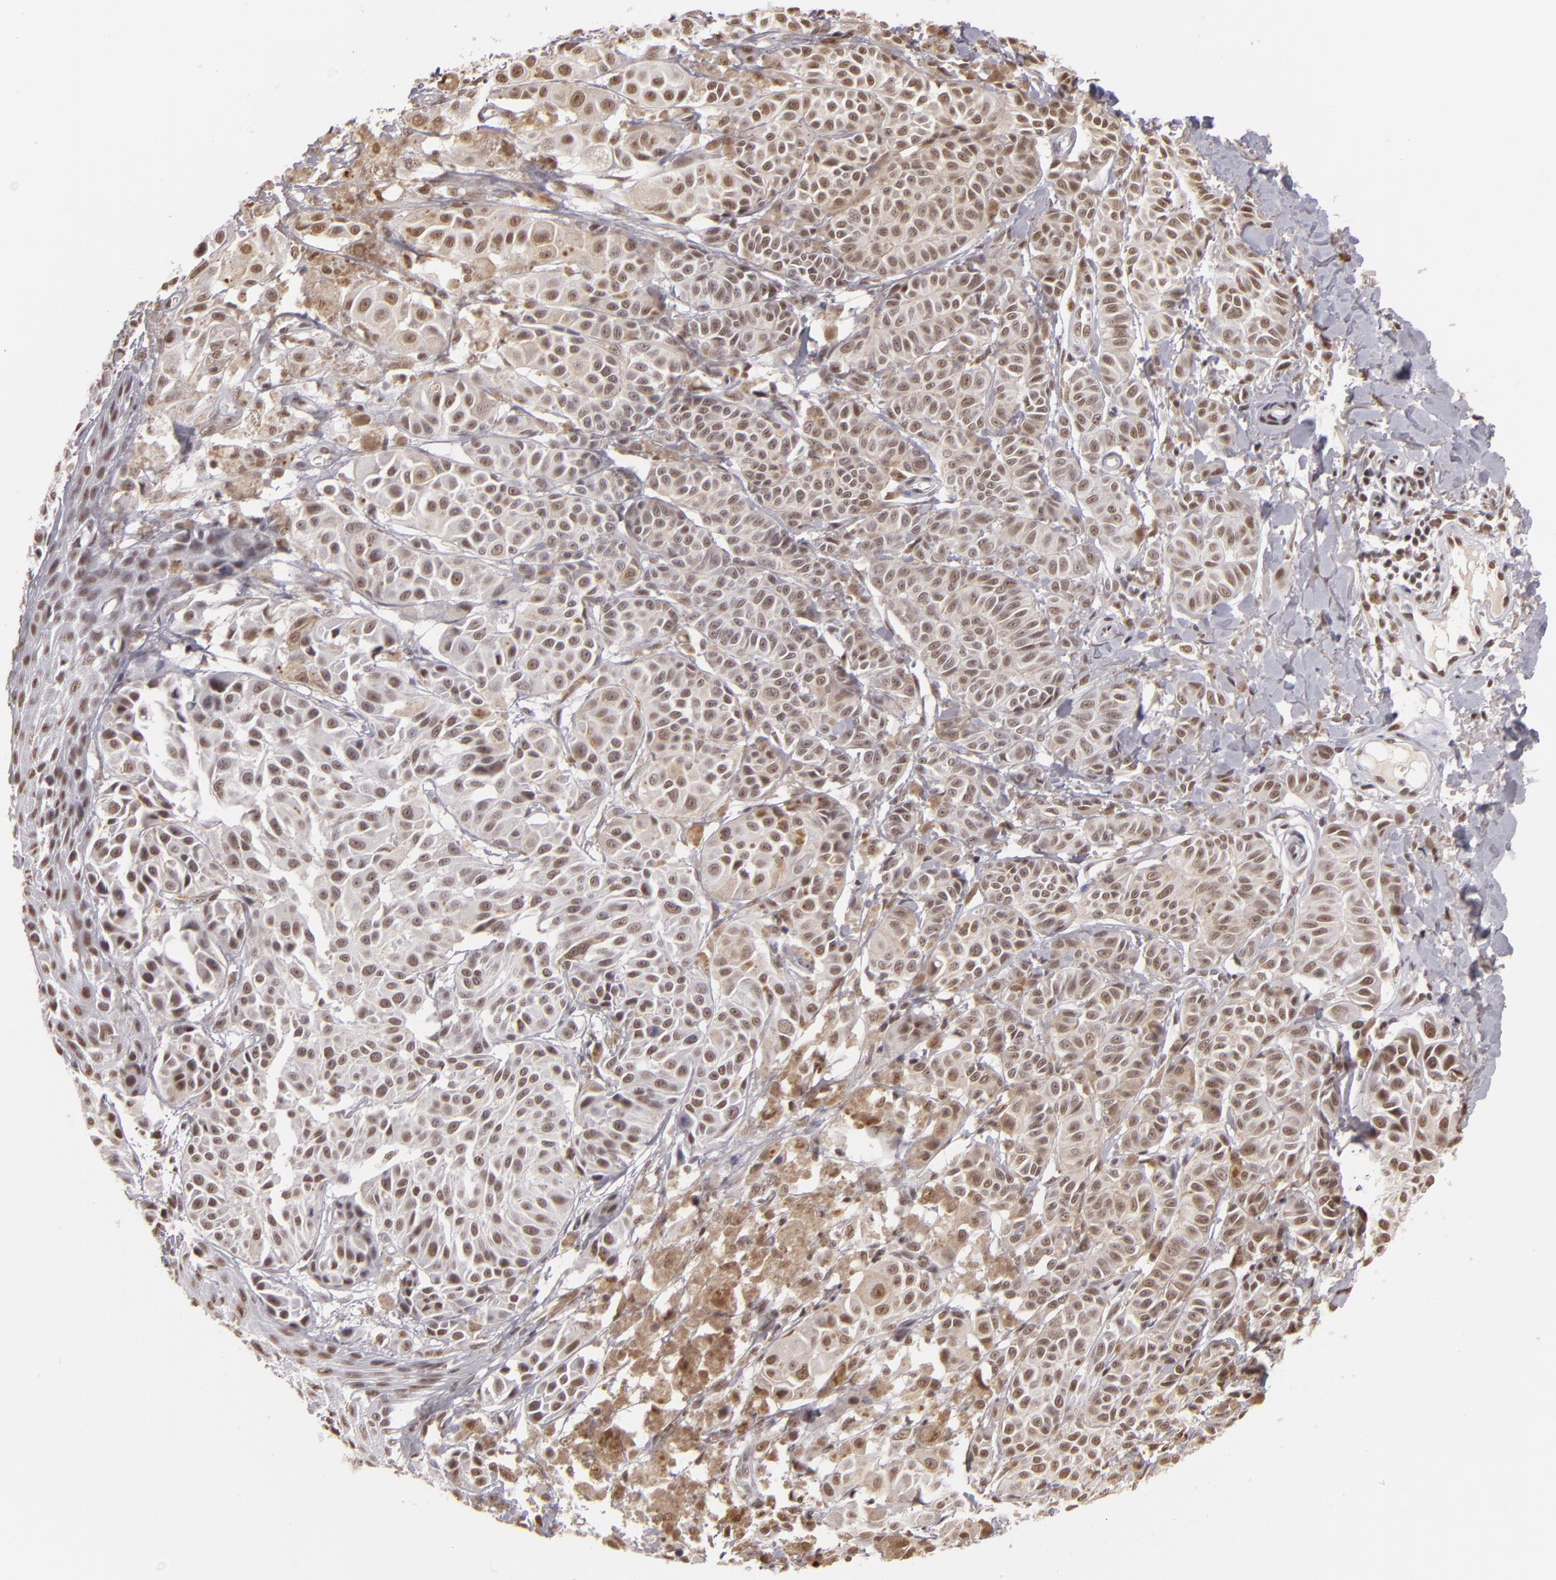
{"staining": {"intensity": "weak", "quantity": "25%-75%", "location": "nuclear"}, "tissue": "melanoma", "cell_type": "Tumor cells", "image_type": "cancer", "snomed": [{"axis": "morphology", "description": "Malignant melanoma, NOS"}, {"axis": "topography", "description": "Skin"}], "caption": "Protein analysis of melanoma tissue shows weak nuclear expression in about 25%-75% of tumor cells. (Stains: DAB (3,3'-diaminobenzidine) in brown, nuclei in blue, Microscopy: brightfield microscopy at high magnification).", "gene": "INTS6", "patient": {"sex": "male", "age": 76}}